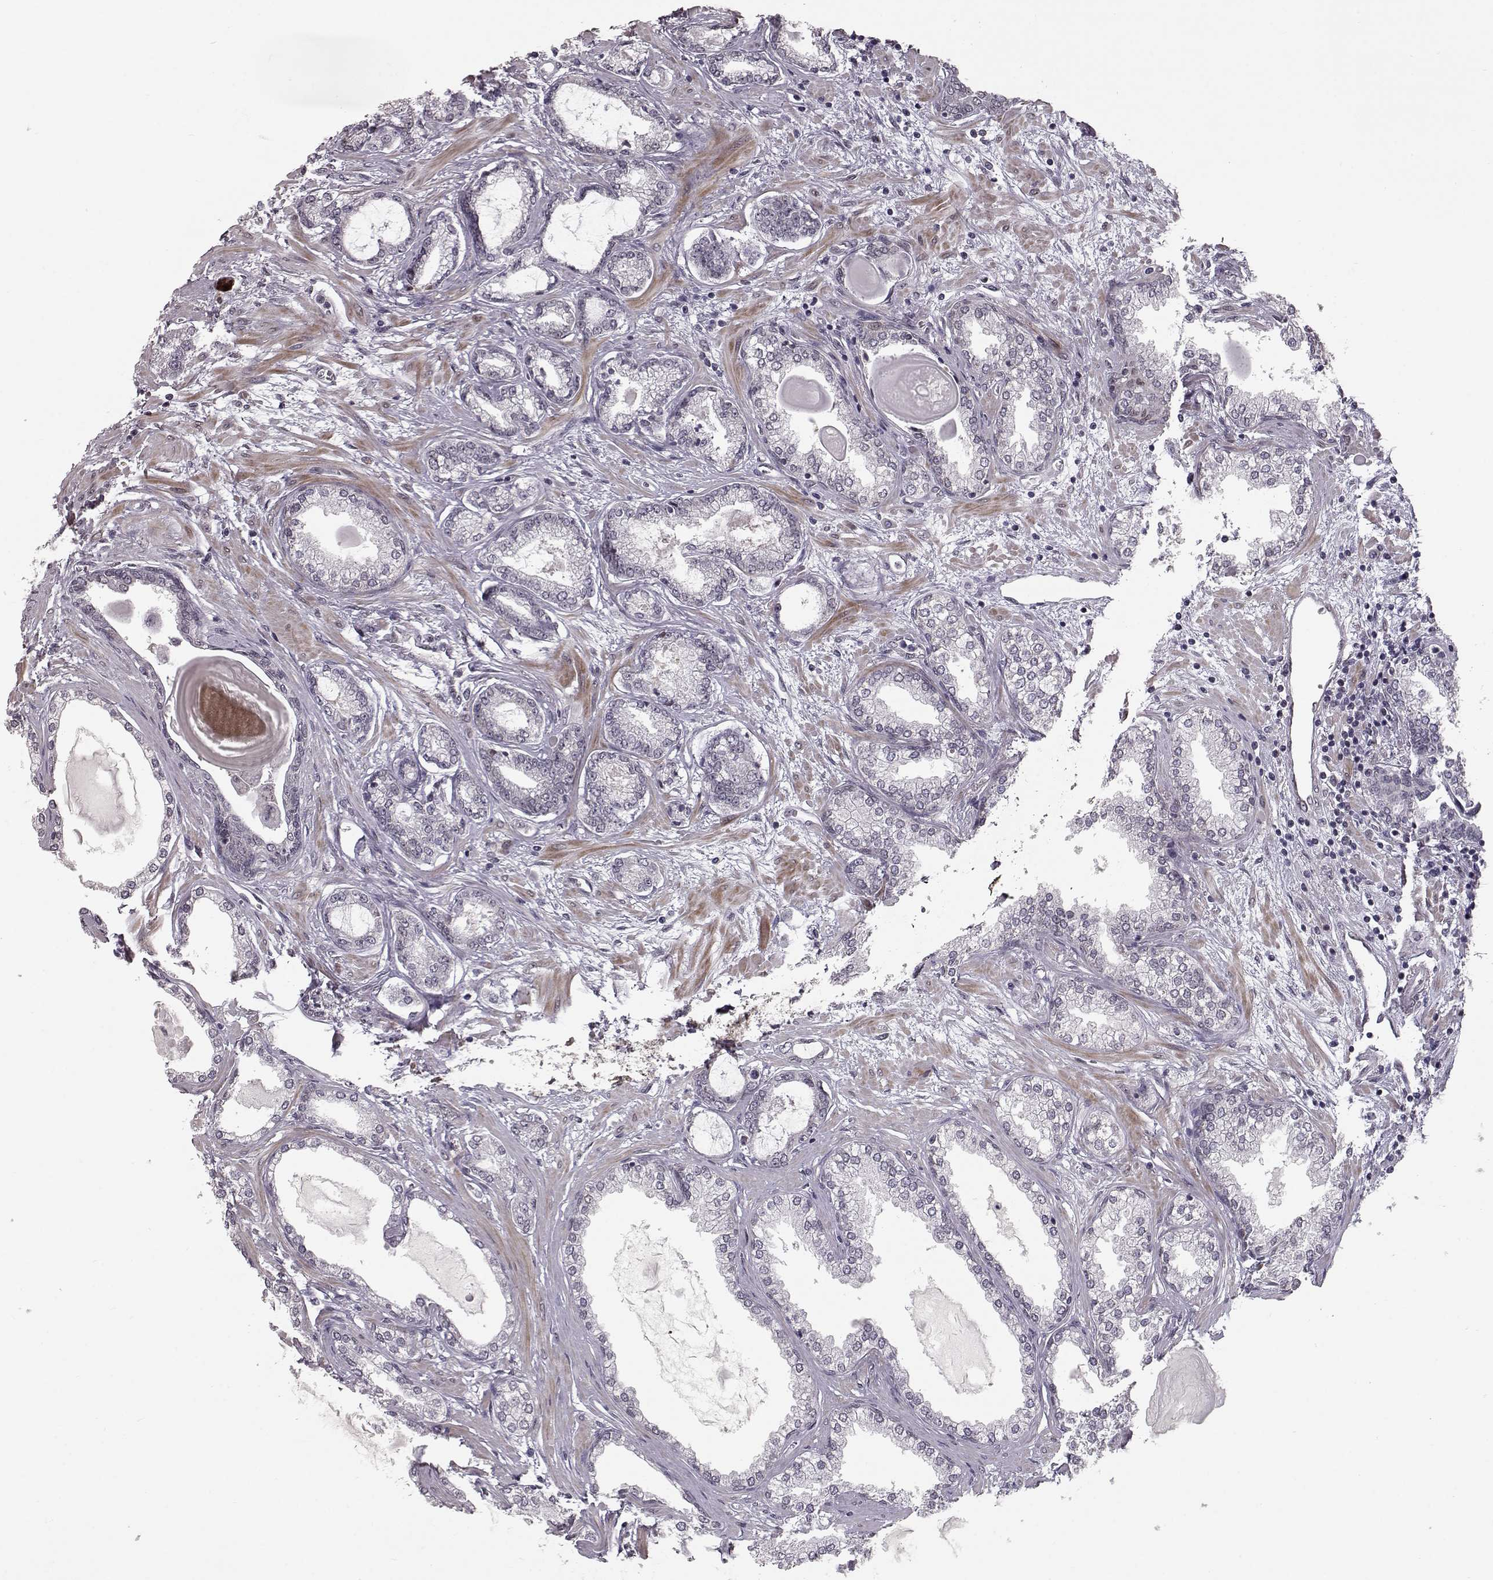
{"staining": {"intensity": "negative", "quantity": "none", "location": "none"}, "tissue": "prostate cancer", "cell_type": "Tumor cells", "image_type": "cancer", "snomed": [{"axis": "morphology", "description": "Normal tissue, NOS"}, {"axis": "morphology", "description": "Adenocarcinoma, High grade"}, {"axis": "topography", "description": "Prostate"}], "caption": "Immunohistochemistry (IHC) of human prostate cancer displays no positivity in tumor cells. (DAB immunohistochemistry (IHC), high magnification).", "gene": "NUP37", "patient": {"sex": "male", "age": 83}}